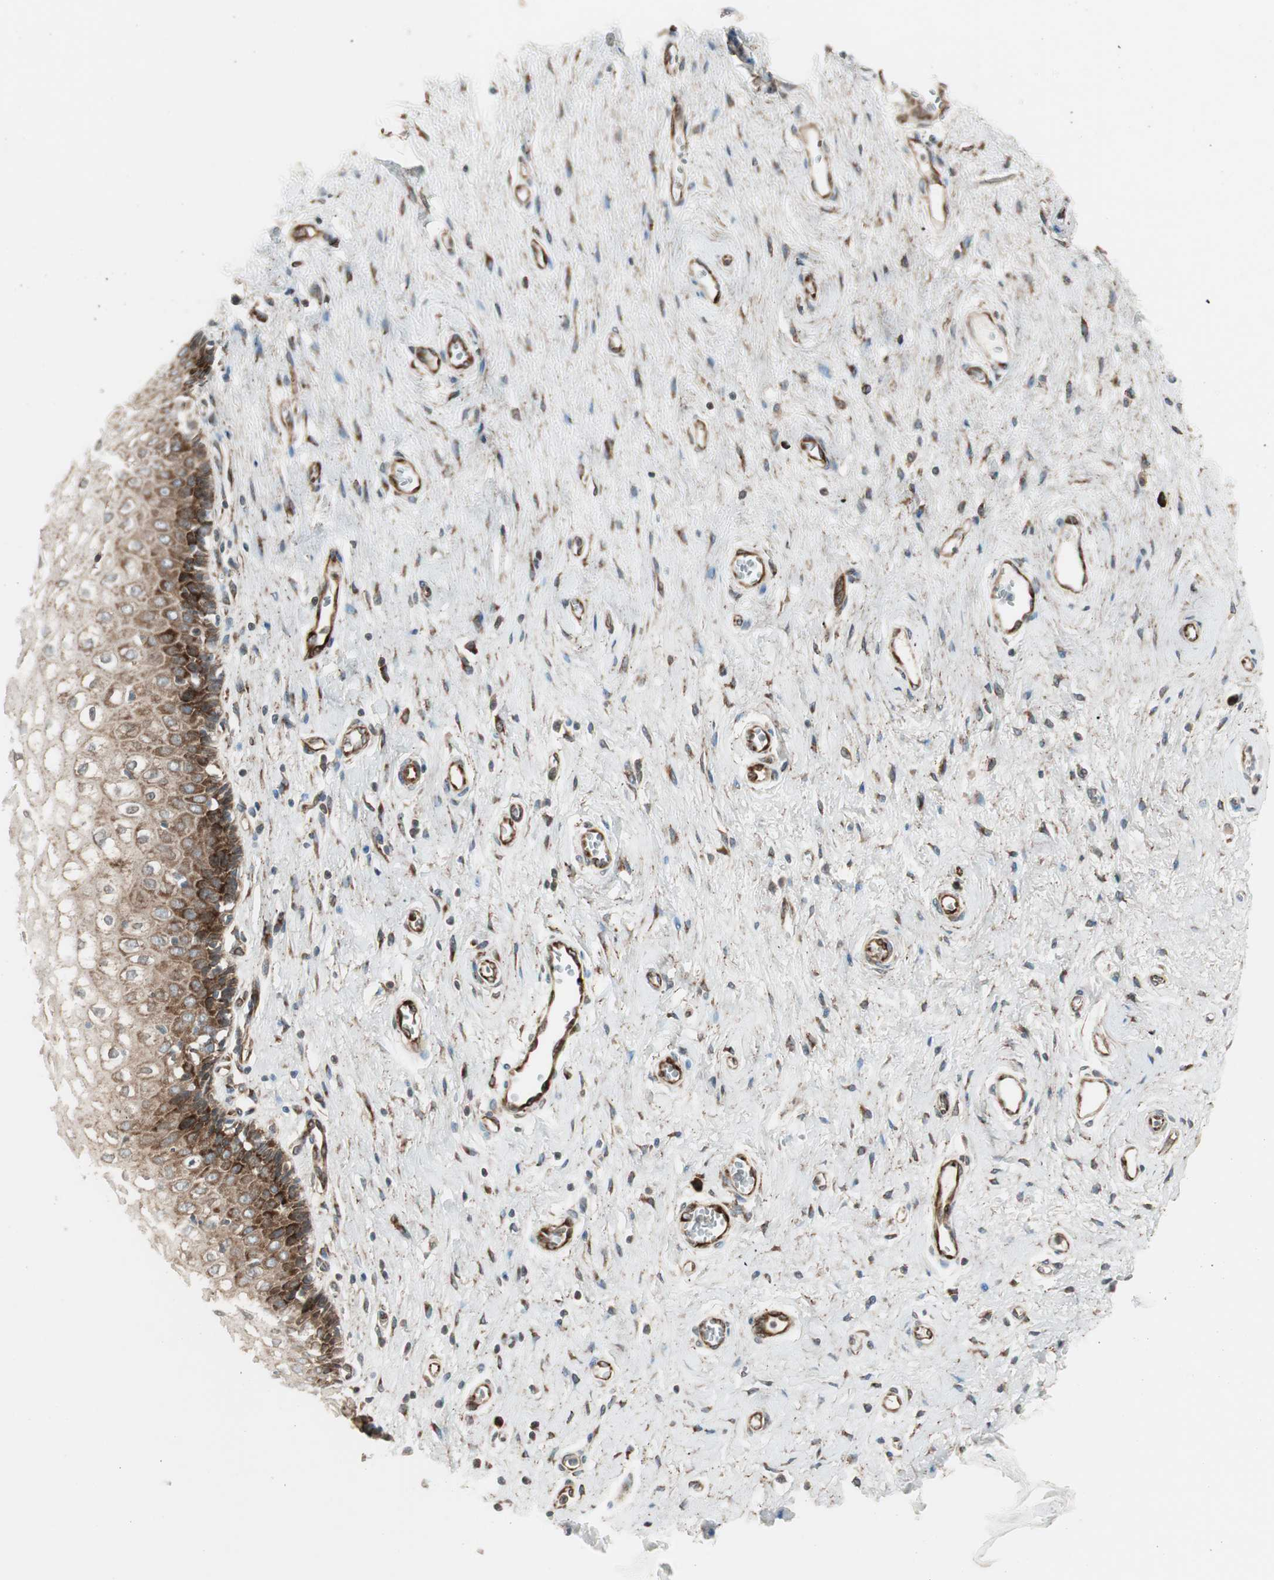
{"staining": {"intensity": "strong", "quantity": "25%-75%", "location": "cytoplasmic/membranous"}, "tissue": "vagina", "cell_type": "Squamous epithelial cells", "image_type": "normal", "snomed": [{"axis": "morphology", "description": "Normal tissue, NOS"}, {"axis": "topography", "description": "Soft tissue"}, {"axis": "topography", "description": "Vagina"}], "caption": "Immunohistochemistry of benign human vagina reveals high levels of strong cytoplasmic/membranous expression in approximately 25%-75% of squamous epithelial cells.", "gene": "PPP2R5E", "patient": {"sex": "female", "age": 61}}